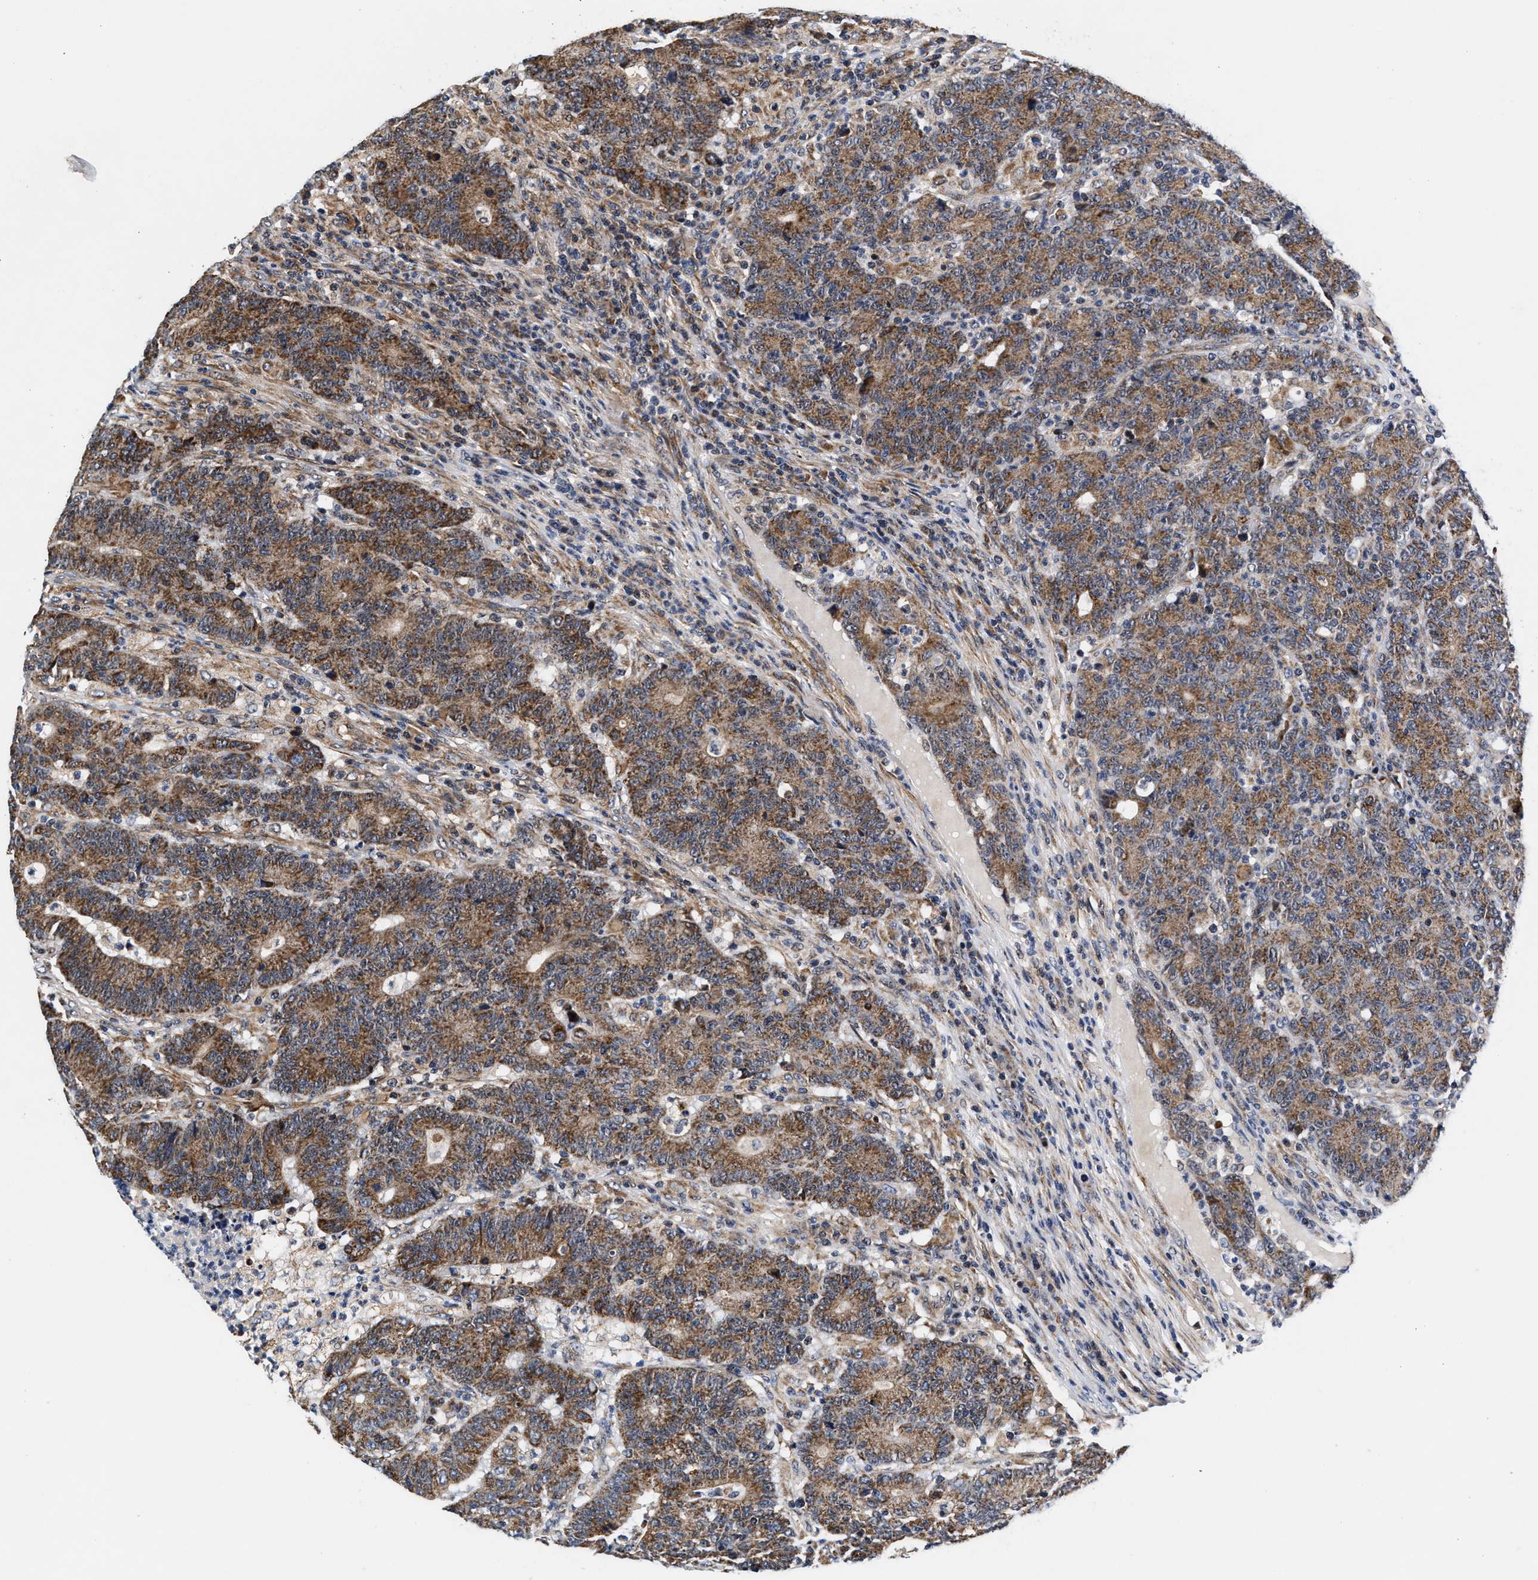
{"staining": {"intensity": "moderate", "quantity": ">75%", "location": "cytoplasmic/membranous"}, "tissue": "colorectal cancer", "cell_type": "Tumor cells", "image_type": "cancer", "snomed": [{"axis": "morphology", "description": "Normal tissue, NOS"}, {"axis": "morphology", "description": "Adenocarcinoma, NOS"}, {"axis": "topography", "description": "Colon"}], "caption": "Adenocarcinoma (colorectal) was stained to show a protein in brown. There is medium levels of moderate cytoplasmic/membranous positivity in about >75% of tumor cells.", "gene": "SGK1", "patient": {"sex": "female", "age": 75}}